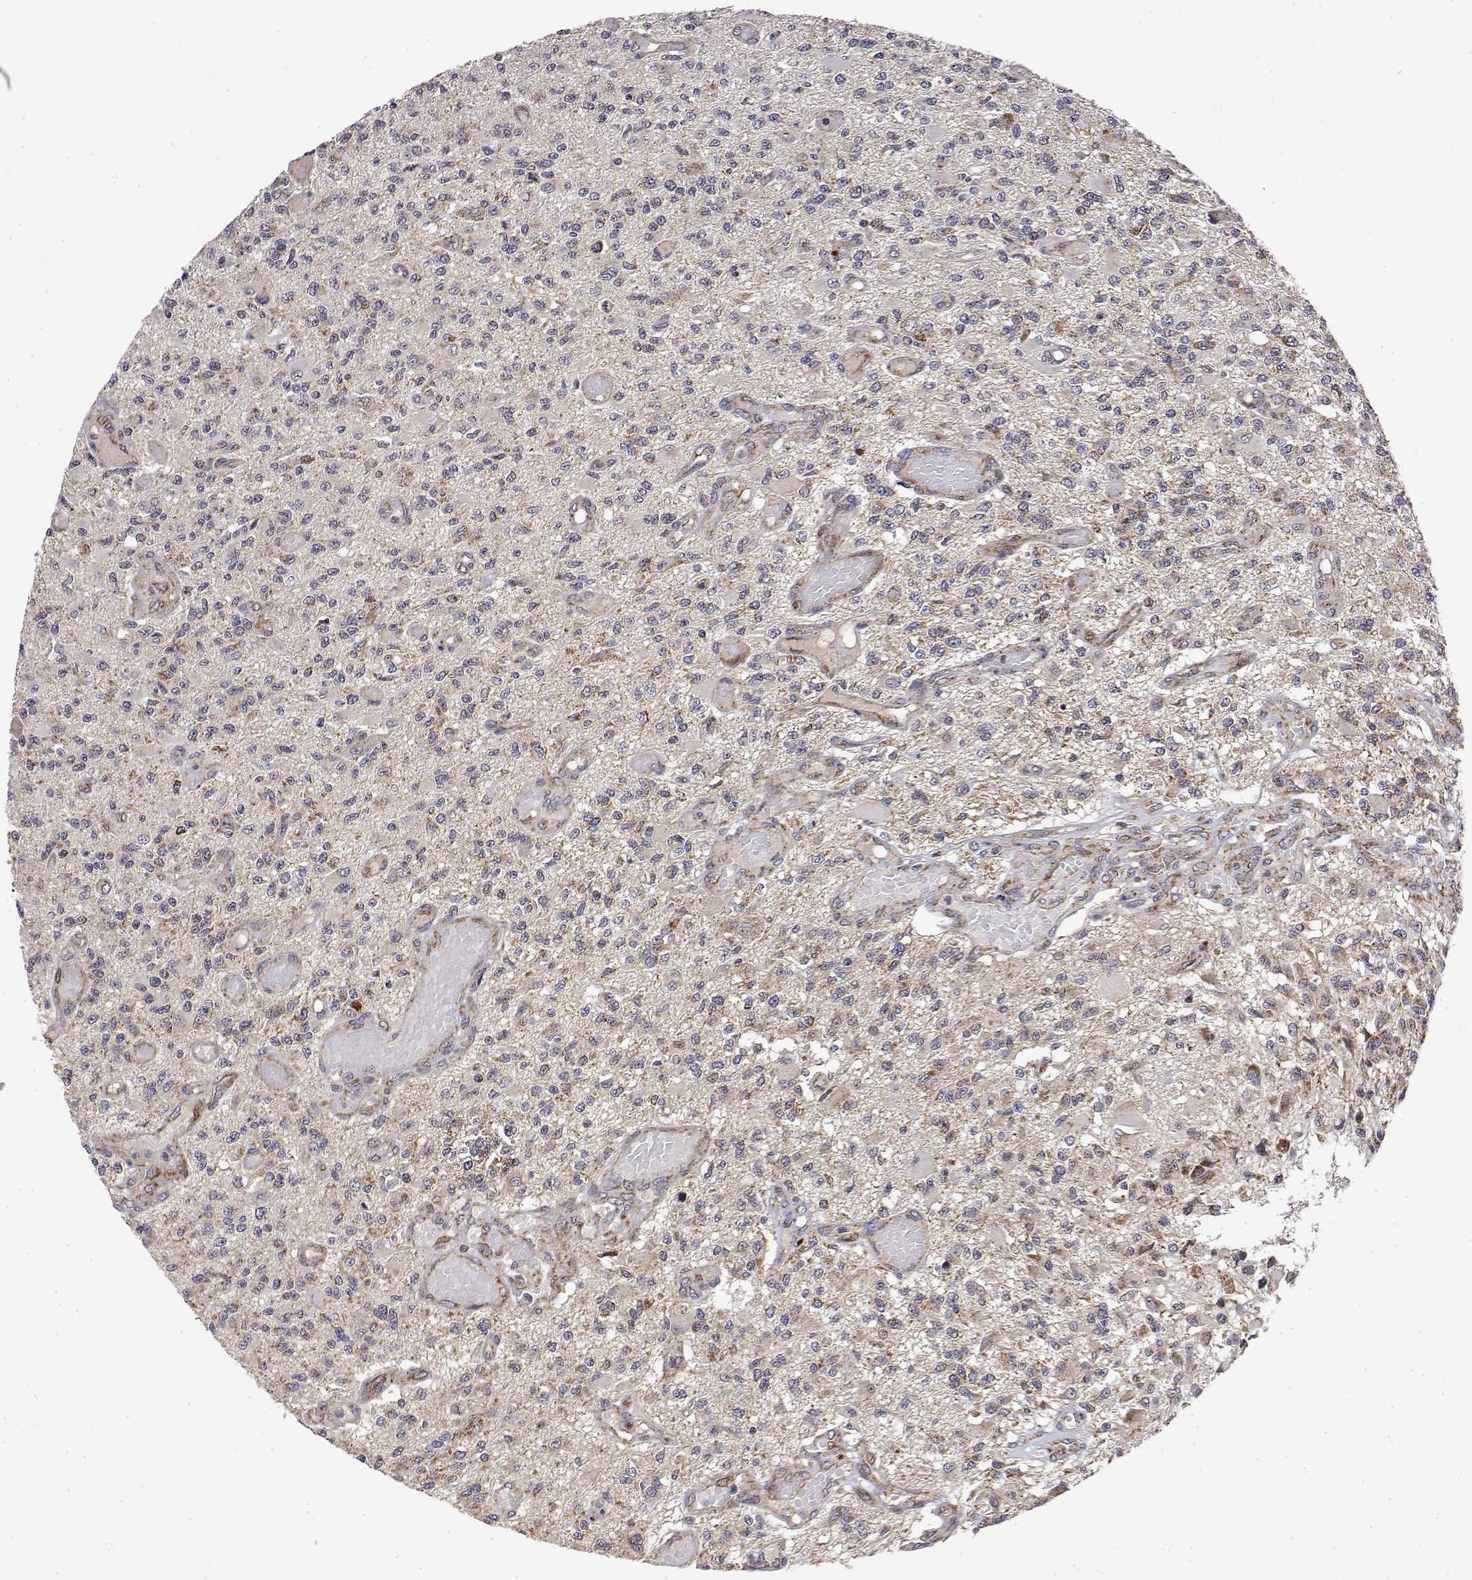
{"staining": {"intensity": "weak", "quantity": "<25%", "location": "cytoplasmic/membranous"}, "tissue": "glioma", "cell_type": "Tumor cells", "image_type": "cancer", "snomed": [{"axis": "morphology", "description": "Glioma, malignant, High grade"}, {"axis": "topography", "description": "Brain"}], "caption": "DAB immunohistochemical staining of malignant glioma (high-grade) demonstrates no significant positivity in tumor cells. The staining was performed using DAB (3,3'-diaminobenzidine) to visualize the protein expression in brown, while the nuclei were stained in blue with hematoxylin (Magnification: 20x).", "gene": "GADD45GIP1", "patient": {"sex": "female", "age": 63}}